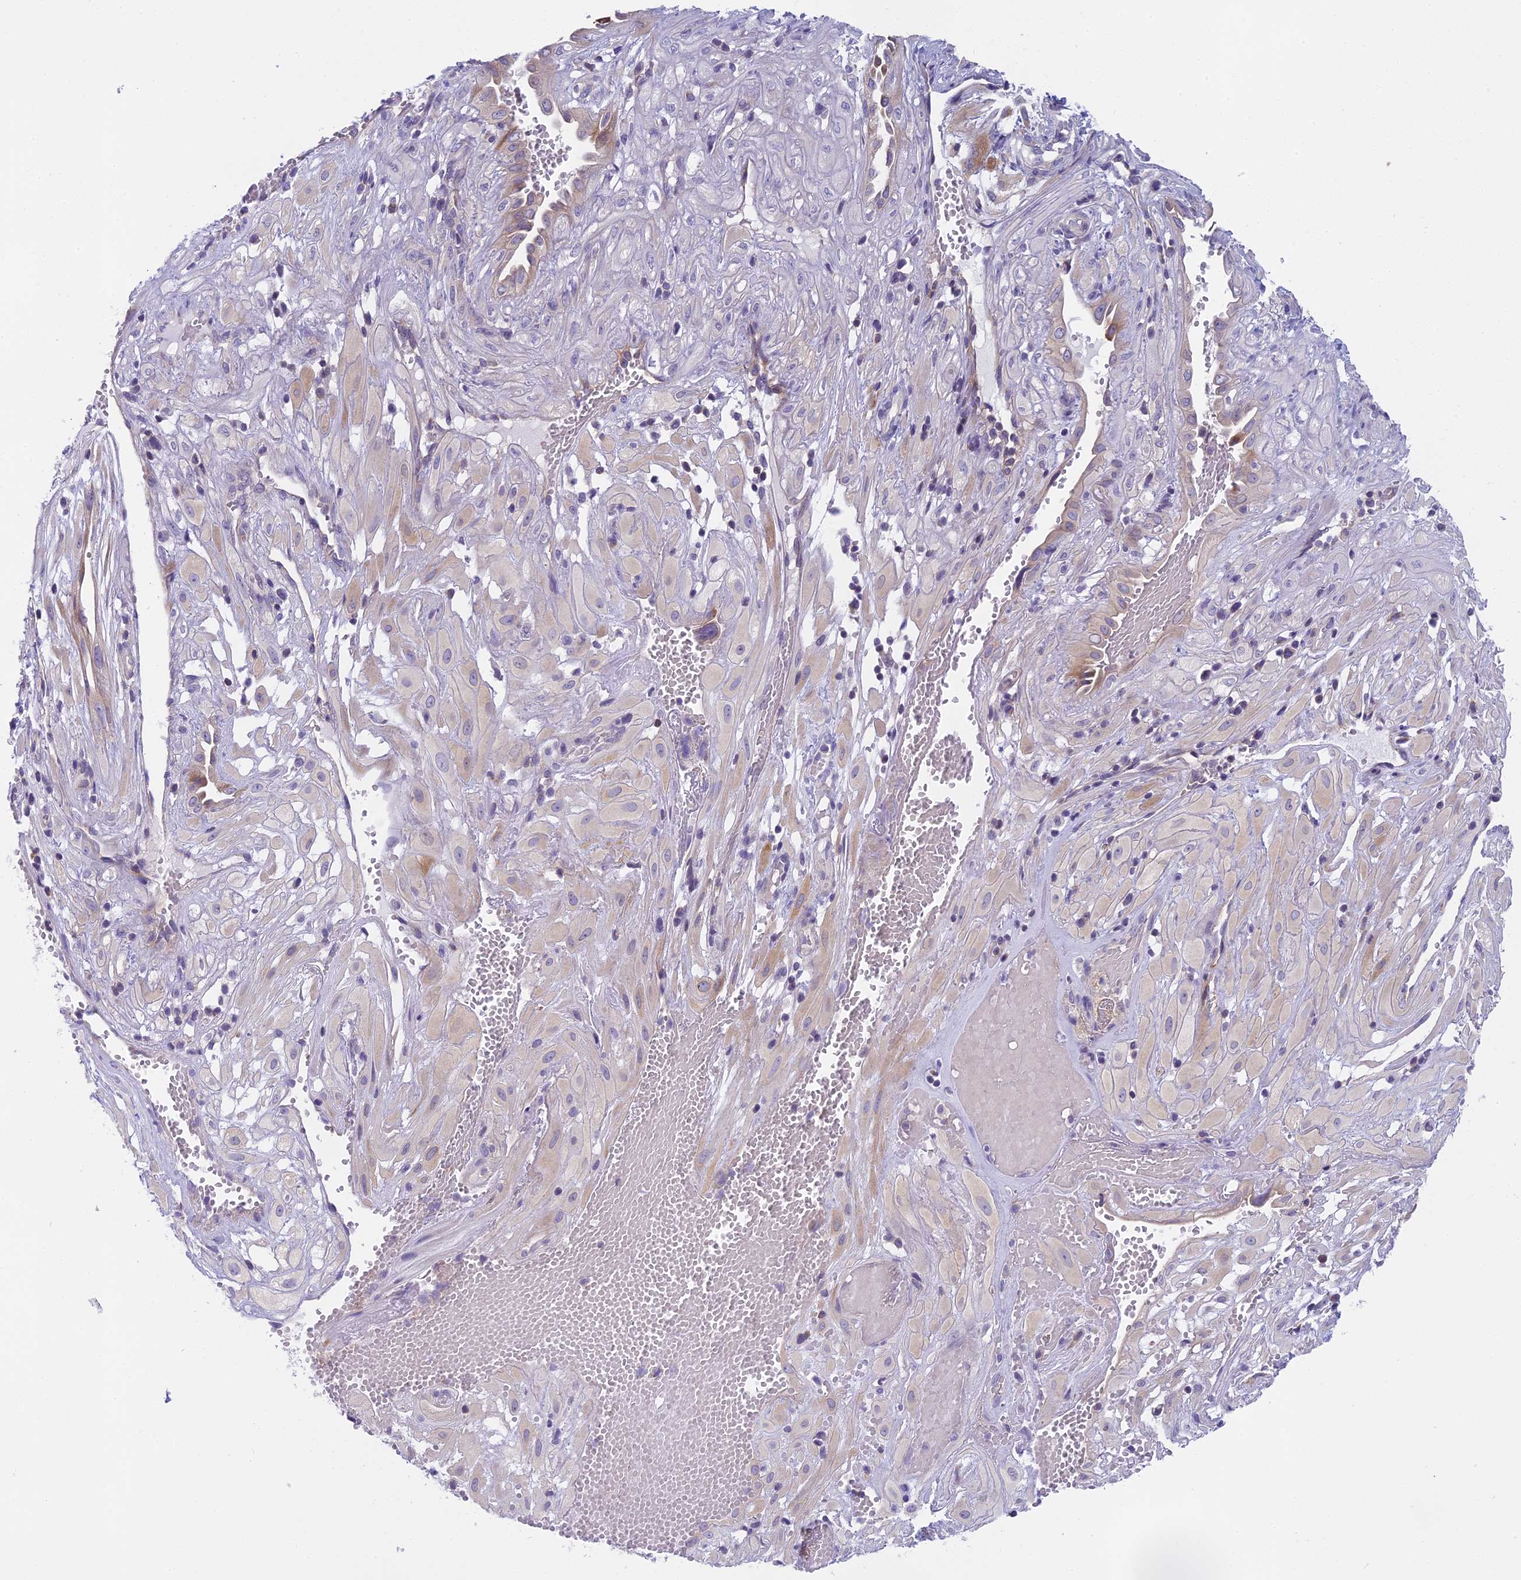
{"staining": {"intensity": "negative", "quantity": "none", "location": "none"}, "tissue": "cervical cancer", "cell_type": "Tumor cells", "image_type": "cancer", "snomed": [{"axis": "morphology", "description": "Squamous cell carcinoma, NOS"}, {"axis": "topography", "description": "Cervix"}], "caption": "This is a micrograph of immunohistochemistry staining of cervical cancer, which shows no expression in tumor cells. (IHC, brightfield microscopy, high magnification).", "gene": "ARHGEF37", "patient": {"sex": "female", "age": 36}}